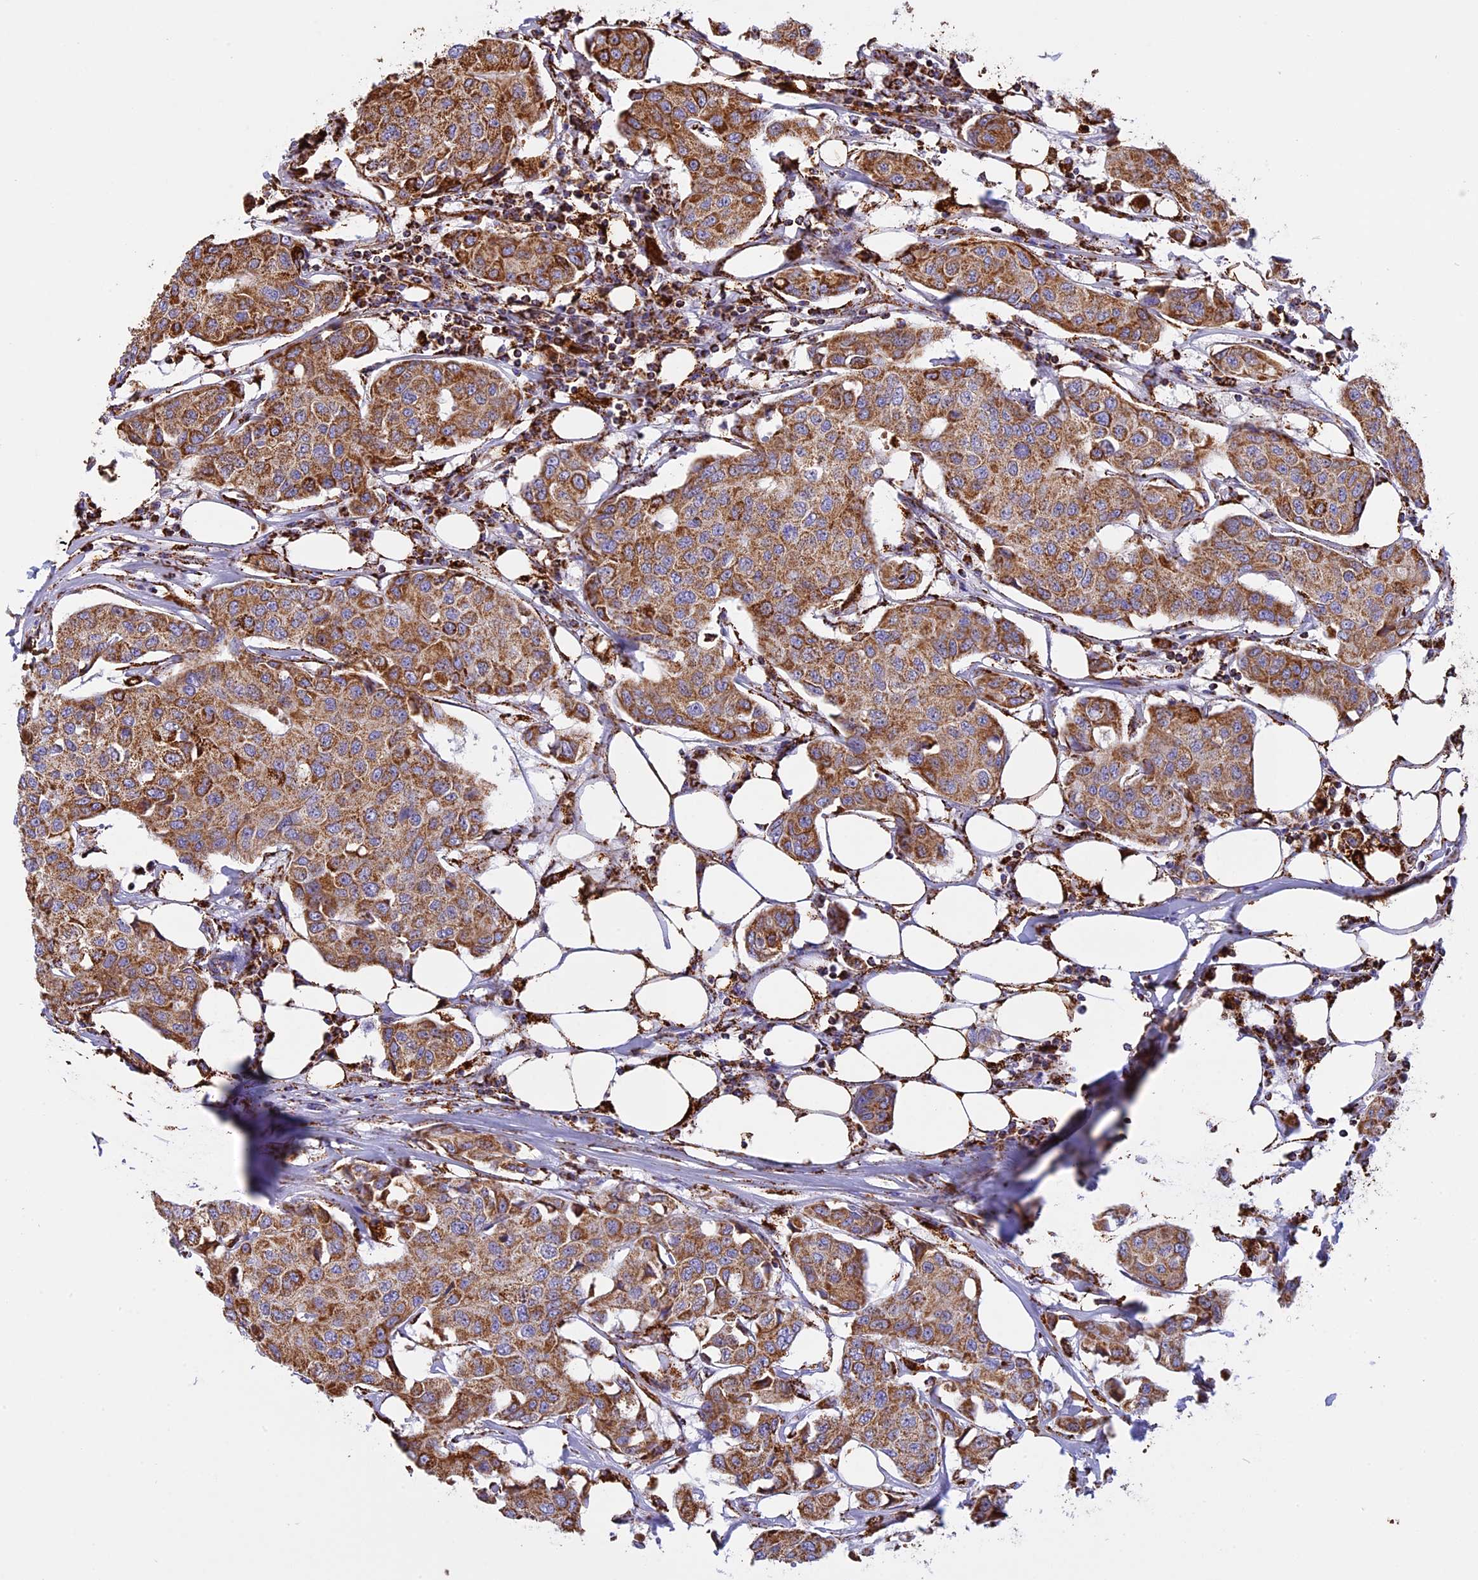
{"staining": {"intensity": "moderate", "quantity": ">75%", "location": "cytoplasmic/membranous"}, "tissue": "breast cancer", "cell_type": "Tumor cells", "image_type": "cancer", "snomed": [{"axis": "morphology", "description": "Duct carcinoma"}, {"axis": "topography", "description": "Breast"}], "caption": "Human breast infiltrating ductal carcinoma stained with a brown dye shows moderate cytoplasmic/membranous positive expression in about >75% of tumor cells.", "gene": "KCNG1", "patient": {"sex": "female", "age": 80}}